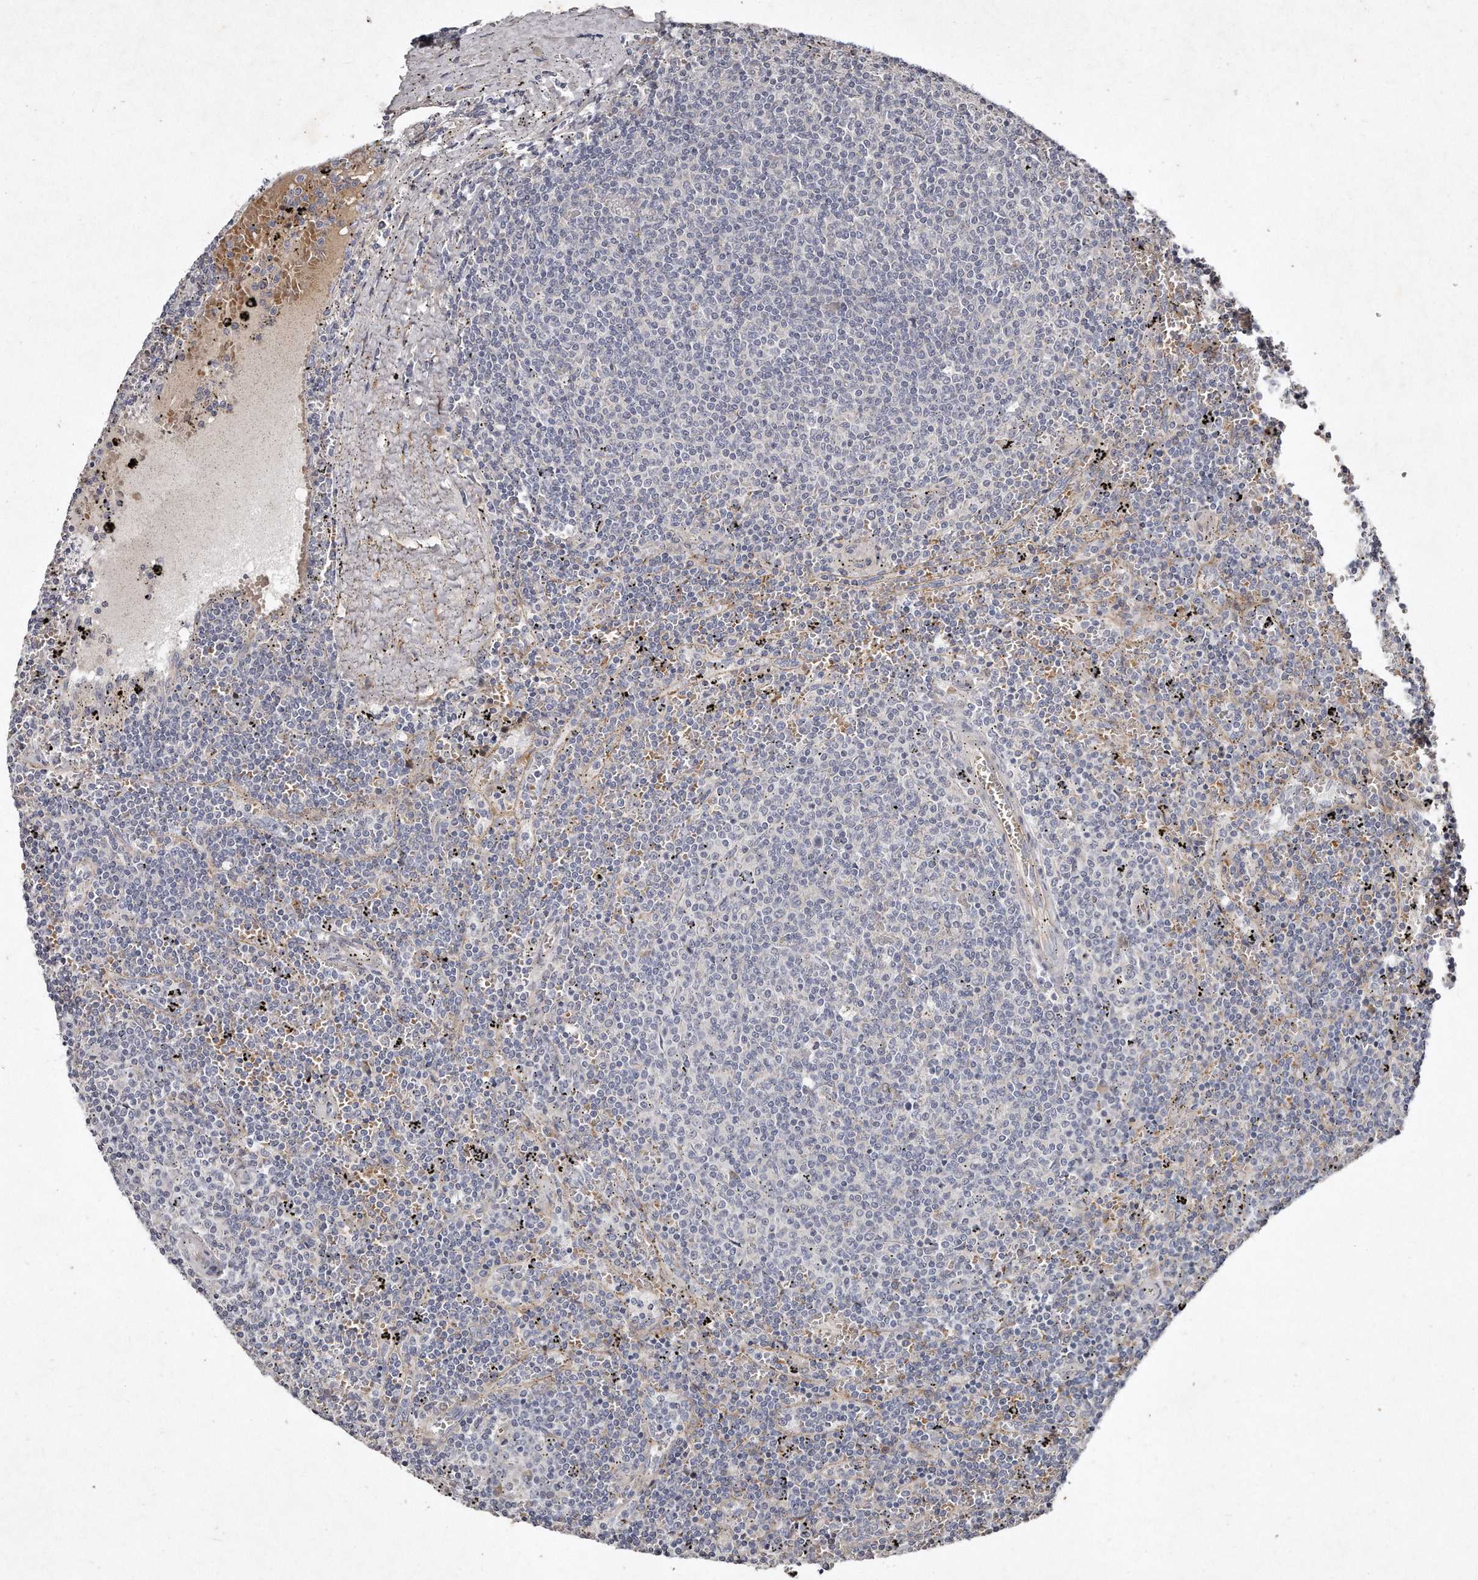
{"staining": {"intensity": "negative", "quantity": "none", "location": "none"}, "tissue": "lymphoma", "cell_type": "Tumor cells", "image_type": "cancer", "snomed": [{"axis": "morphology", "description": "Malignant lymphoma, non-Hodgkin's type, Low grade"}, {"axis": "topography", "description": "Spleen"}], "caption": "This is an IHC image of human lymphoma. There is no positivity in tumor cells.", "gene": "TECR", "patient": {"sex": "female", "age": 50}}